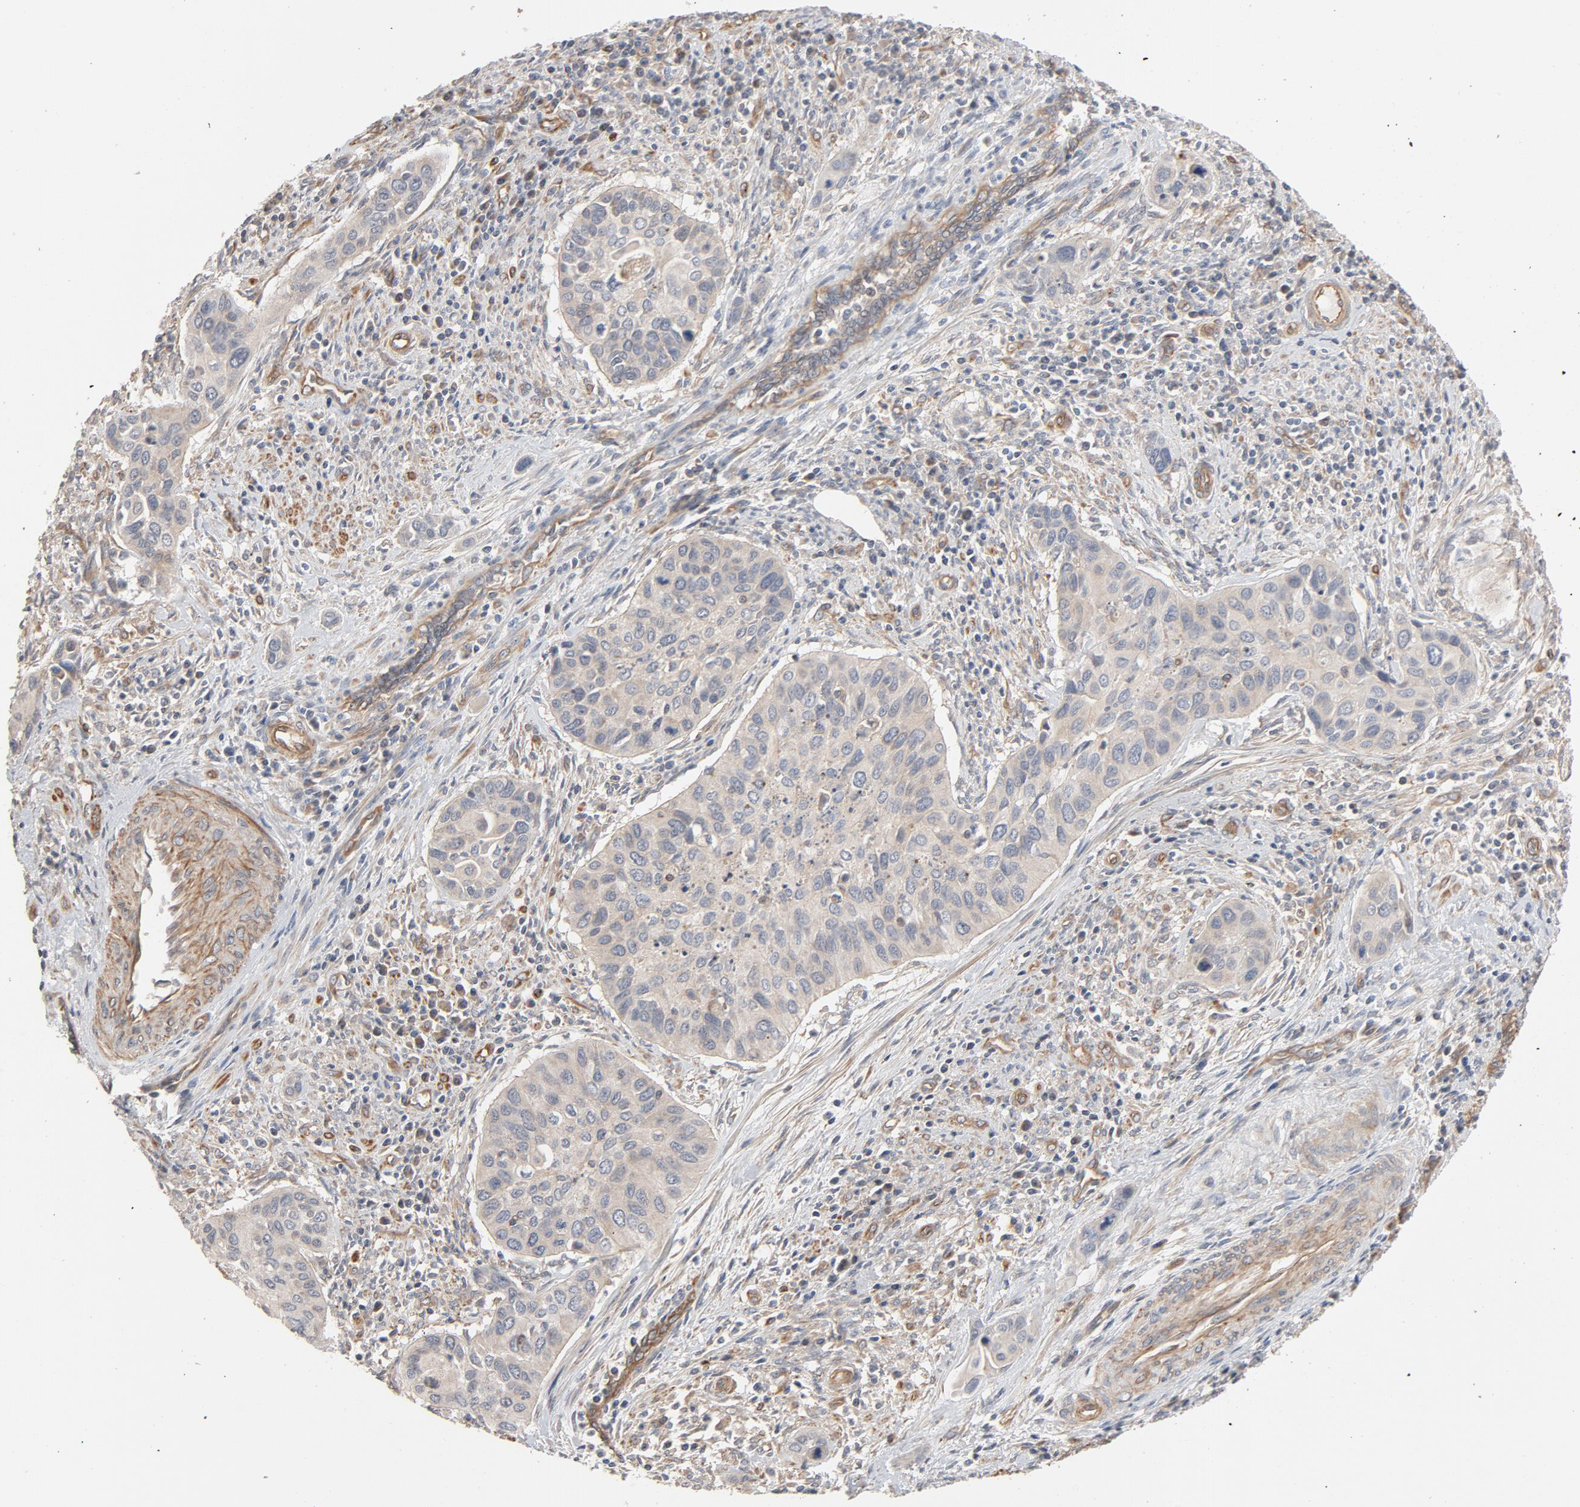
{"staining": {"intensity": "moderate", "quantity": ">75%", "location": "cytoplasmic/membranous"}, "tissue": "cervical cancer", "cell_type": "Tumor cells", "image_type": "cancer", "snomed": [{"axis": "morphology", "description": "Adenocarcinoma, NOS"}, {"axis": "topography", "description": "Cervix"}], "caption": "Protein staining of adenocarcinoma (cervical) tissue exhibits moderate cytoplasmic/membranous expression in about >75% of tumor cells.", "gene": "TRIOBP", "patient": {"sex": "female", "age": 29}}